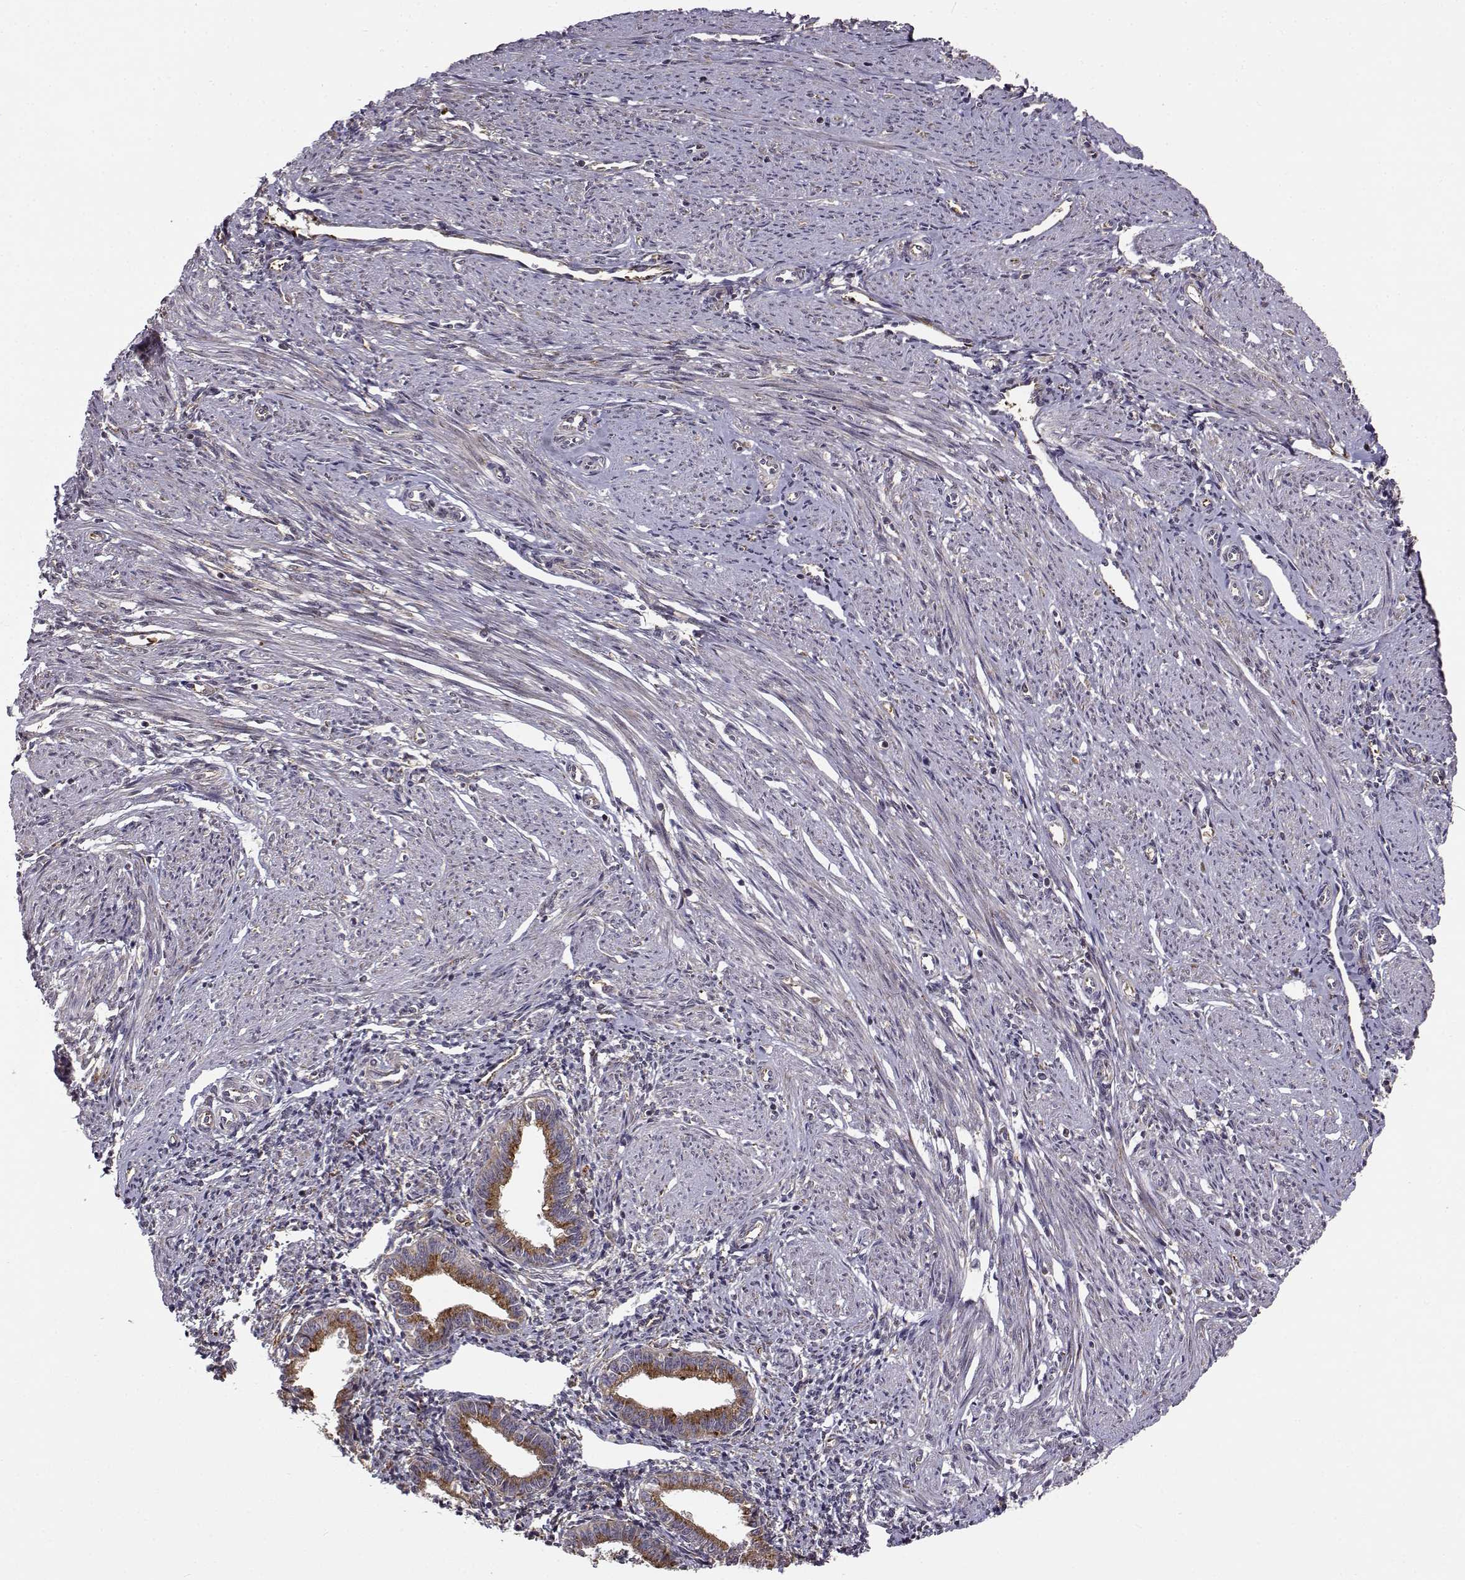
{"staining": {"intensity": "strong", "quantity": "25%-75%", "location": "cytoplasmic/membranous"}, "tissue": "endometrium", "cell_type": "Cells in endometrial stroma", "image_type": "normal", "snomed": [{"axis": "morphology", "description": "Normal tissue, NOS"}, {"axis": "topography", "description": "Endometrium"}], "caption": "Immunohistochemistry histopathology image of normal endometrium stained for a protein (brown), which shows high levels of strong cytoplasmic/membranous staining in about 25%-75% of cells in endometrial stroma.", "gene": "RPL31", "patient": {"sex": "female", "age": 37}}